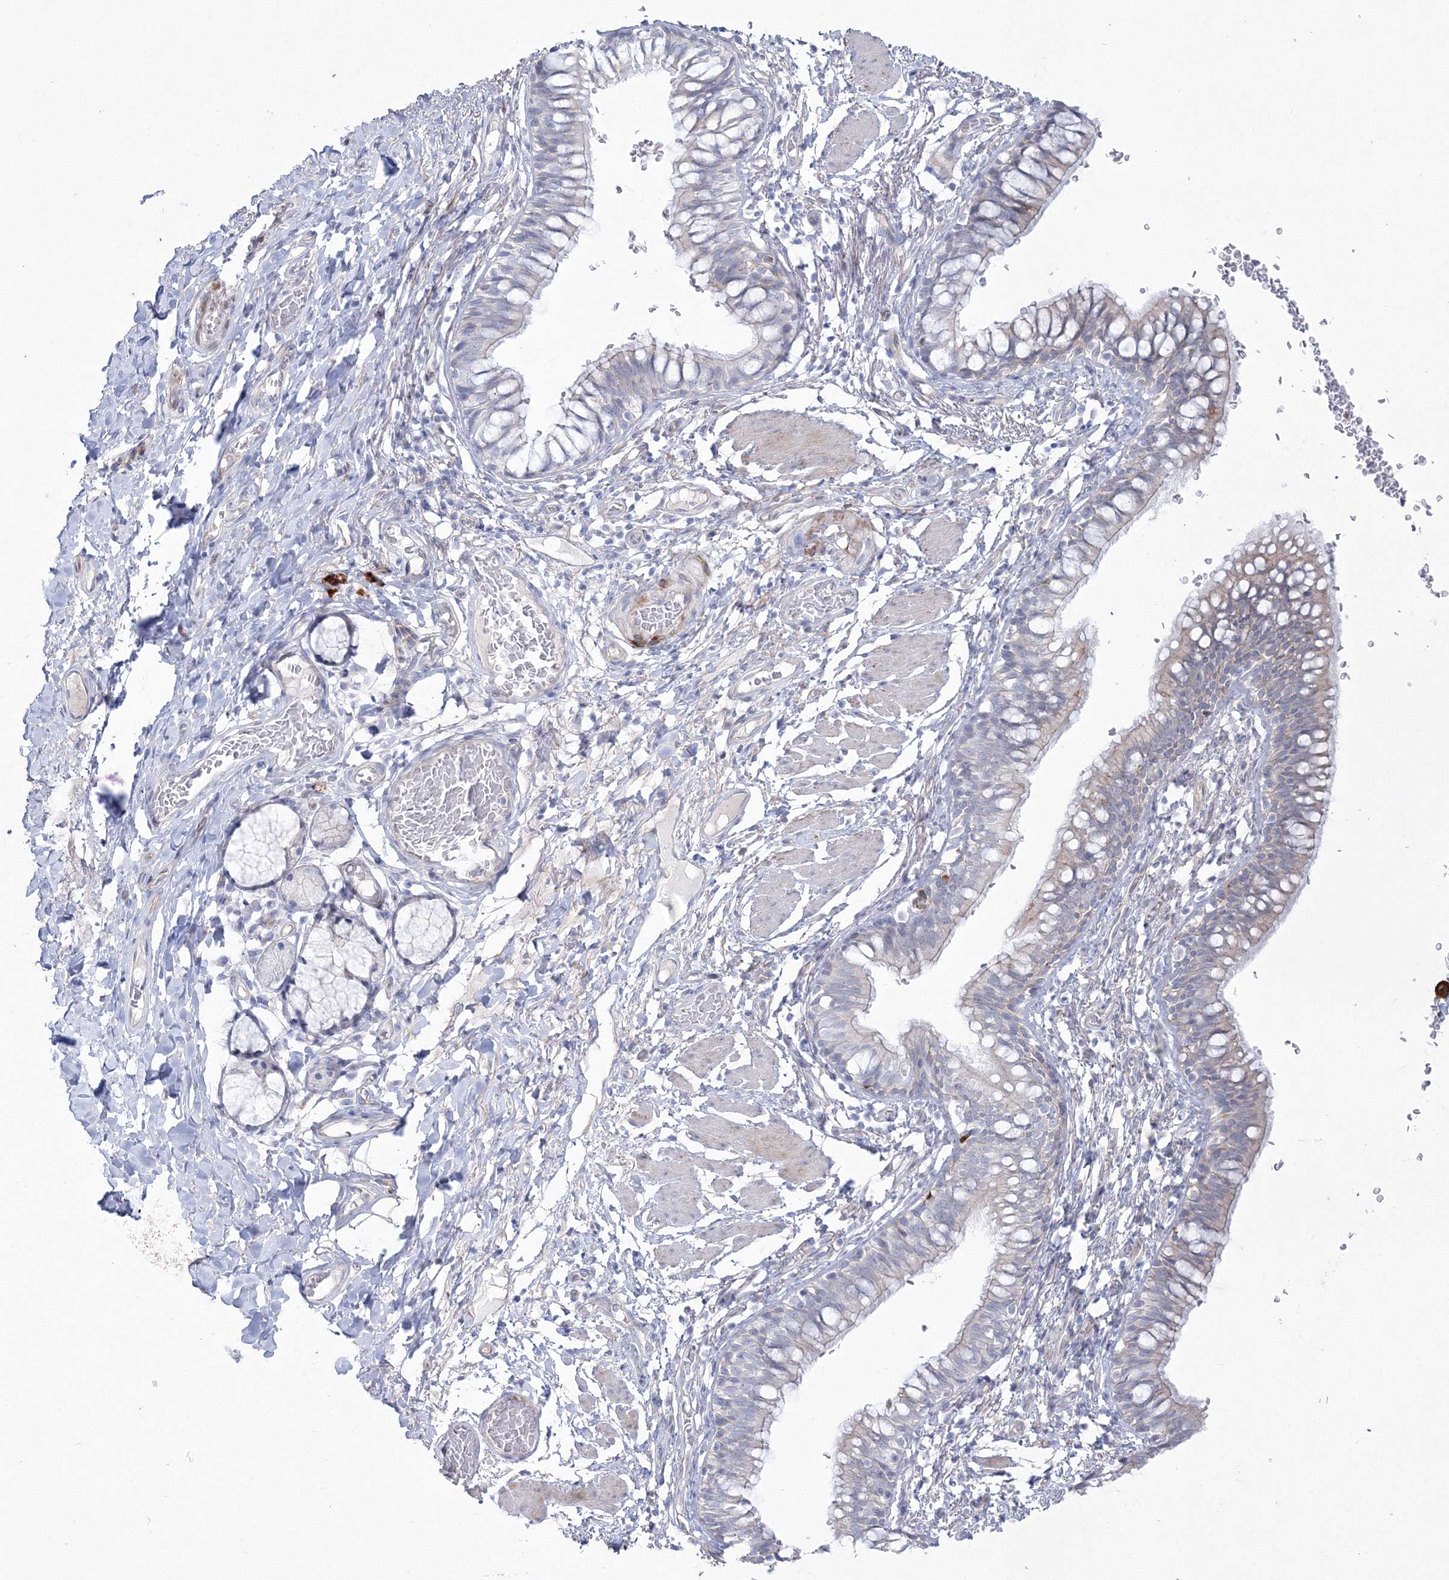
{"staining": {"intensity": "negative", "quantity": "none", "location": "none"}, "tissue": "bronchus", "cell_type": "Respiratory epithelial cells", "image_type": "normal", "snomed": [{"axis": "morphology", "description": "Normal tissue, NOS"}, {"axis": "topography", "description": "Cartilage tissue"}, {"axis": "topography", "description": "Bronchus"}], "caption": "IHC image of normal bronchus: bronchus stained with DAB (3,3'-diaminobenzidine) displays no significant protein positivity in respiratory epithelial cells. The staining is performed using DAB (3,3'-diaminobenzidine) brown chromogen with nuclei counter-stained in using hematoxylin.", "gene": "HYAL2", "patient": {"sex": "female", "age": 36}}